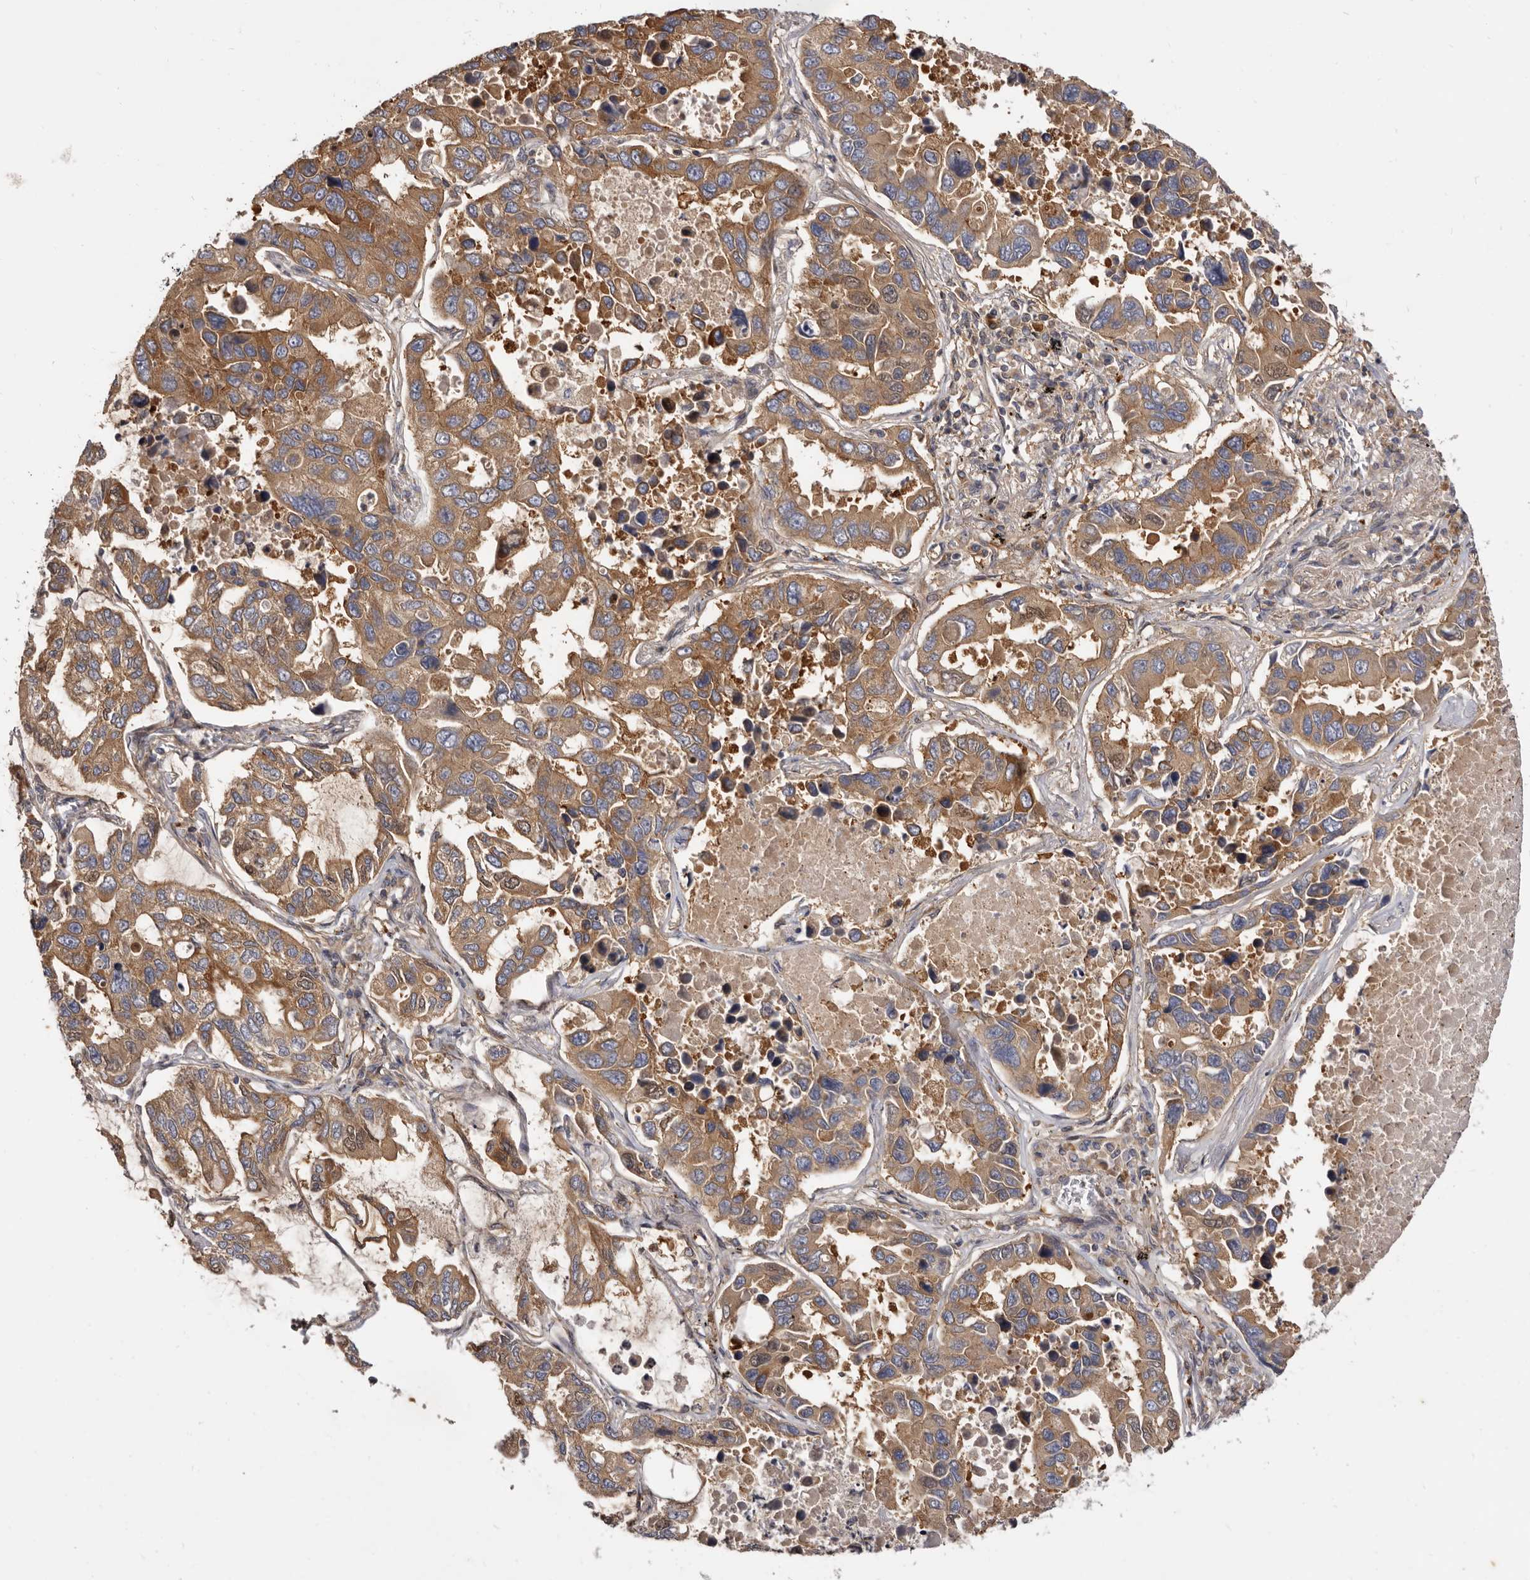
{"staining": {"intensity": "moderate", "quantity": ">75%", "location": "cytoplasmic/membranous"}, "tissue": "lung cancer", "cell_type": "Tumor cells", "image_type": "cancer", "snomed": [{"axis": "morphology", "description": "Adenocarcinoma, NOS"}, {"axis": "topography", "description": "Lung"}], "caption": "High-magnification brightfield microscopy of lung cancer stained with DAB (3,3'-diaminobenzidine) (brown) and counterstained with hematoxylin (blue). tumor cells exhibit moderate cytoplasmic/membranous staining is present in about>75% of cells.", "gene": "ADAMTS20", "patient": {"sex": "male", "age": 64}}